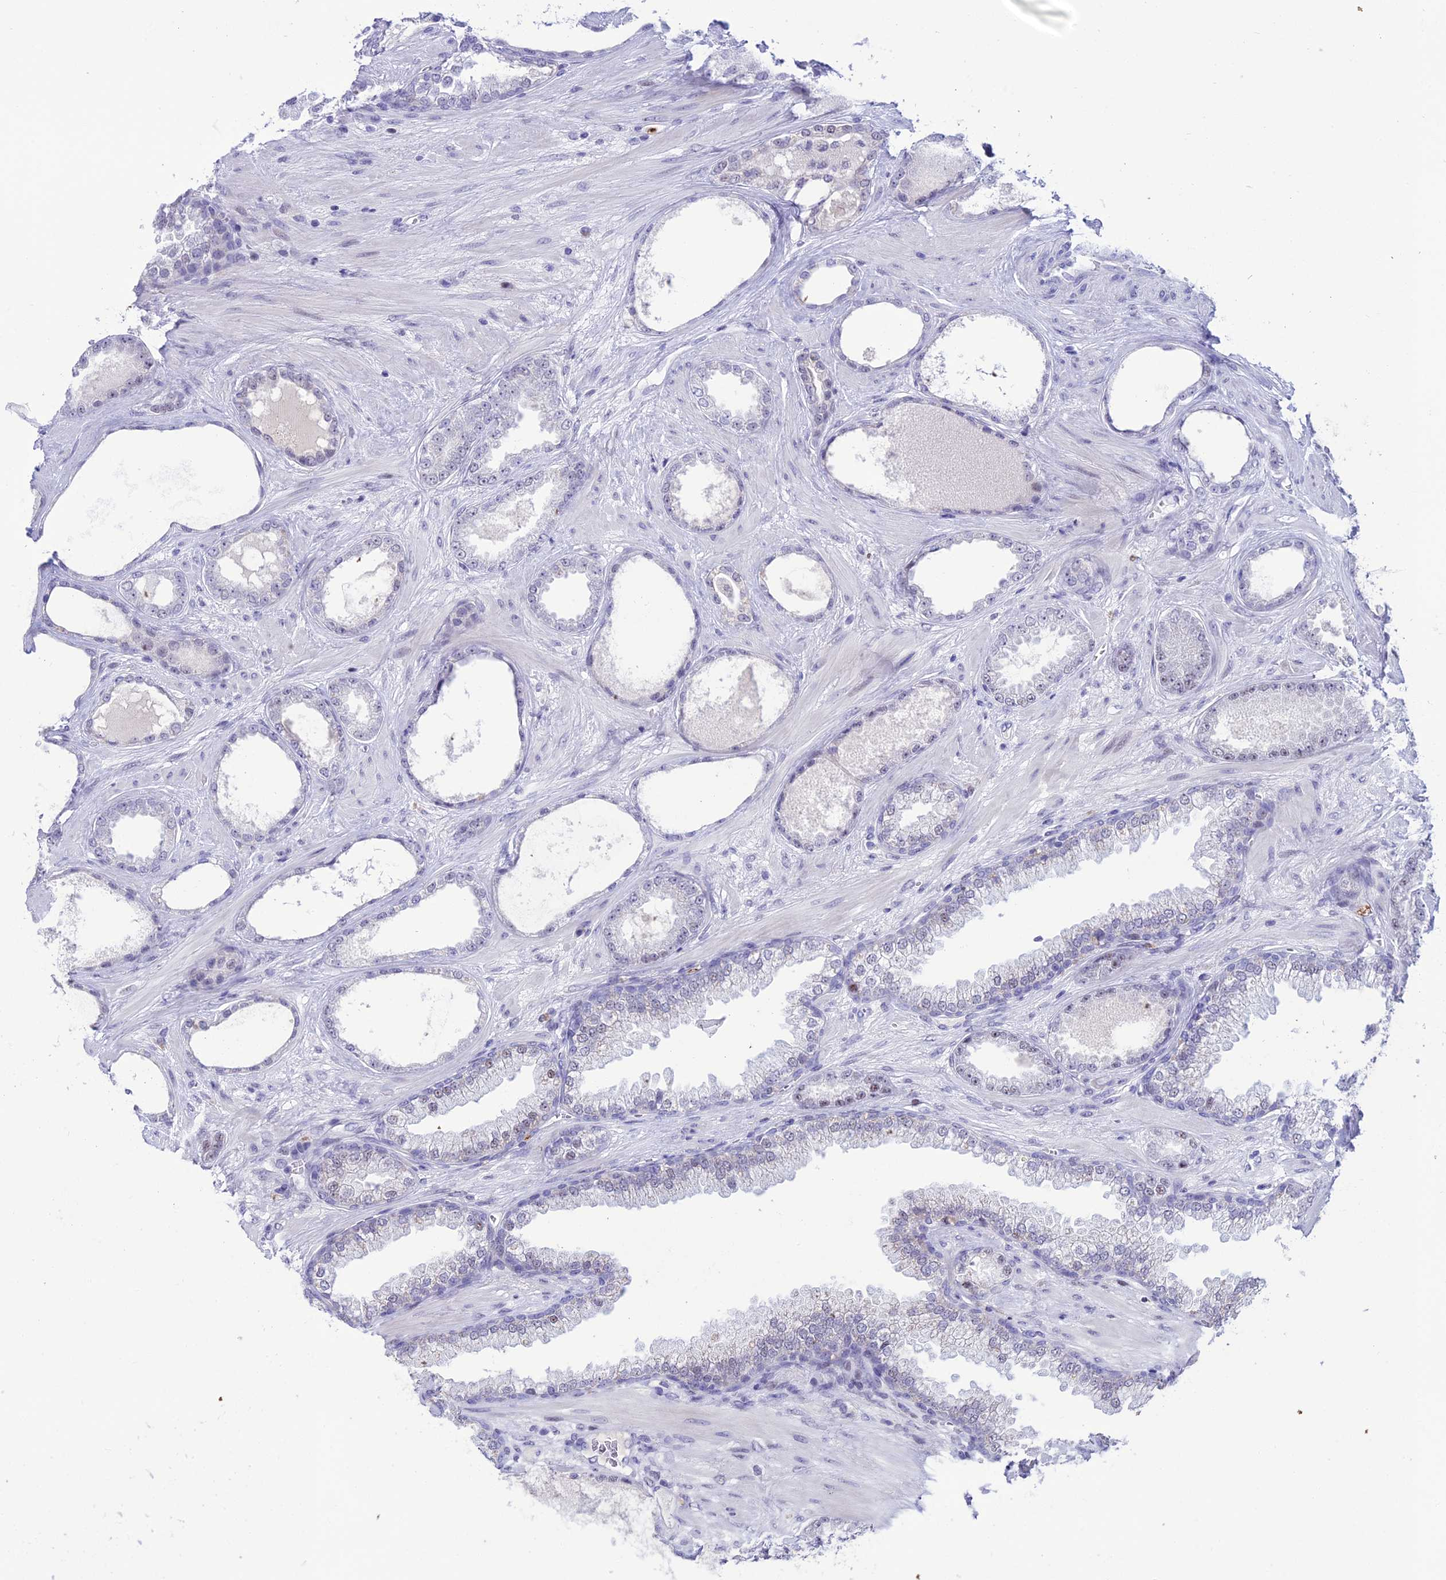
{"staining": {"intensity": "negative", "quantity": "none", "location": "none"}, "tissue": "prostate cancer", "cell_type": "Tumor cells", "image_type": "cancer", "snomed": [{"axis": "morphology", "description": "Adenocarcinoma, Low grade"}, {"axis": "topography", "description": "Prostate"}], "caption": "Prostate cancer was stained to show a protein in brown. There is no significant staining in tumor cells. (DAB (3,3'-diaminobenzidine) immunohistochemistry with hematoxylin counter stain).", "gene": "MFSD2B", "patient": {"sex": "male", "age": 57}}